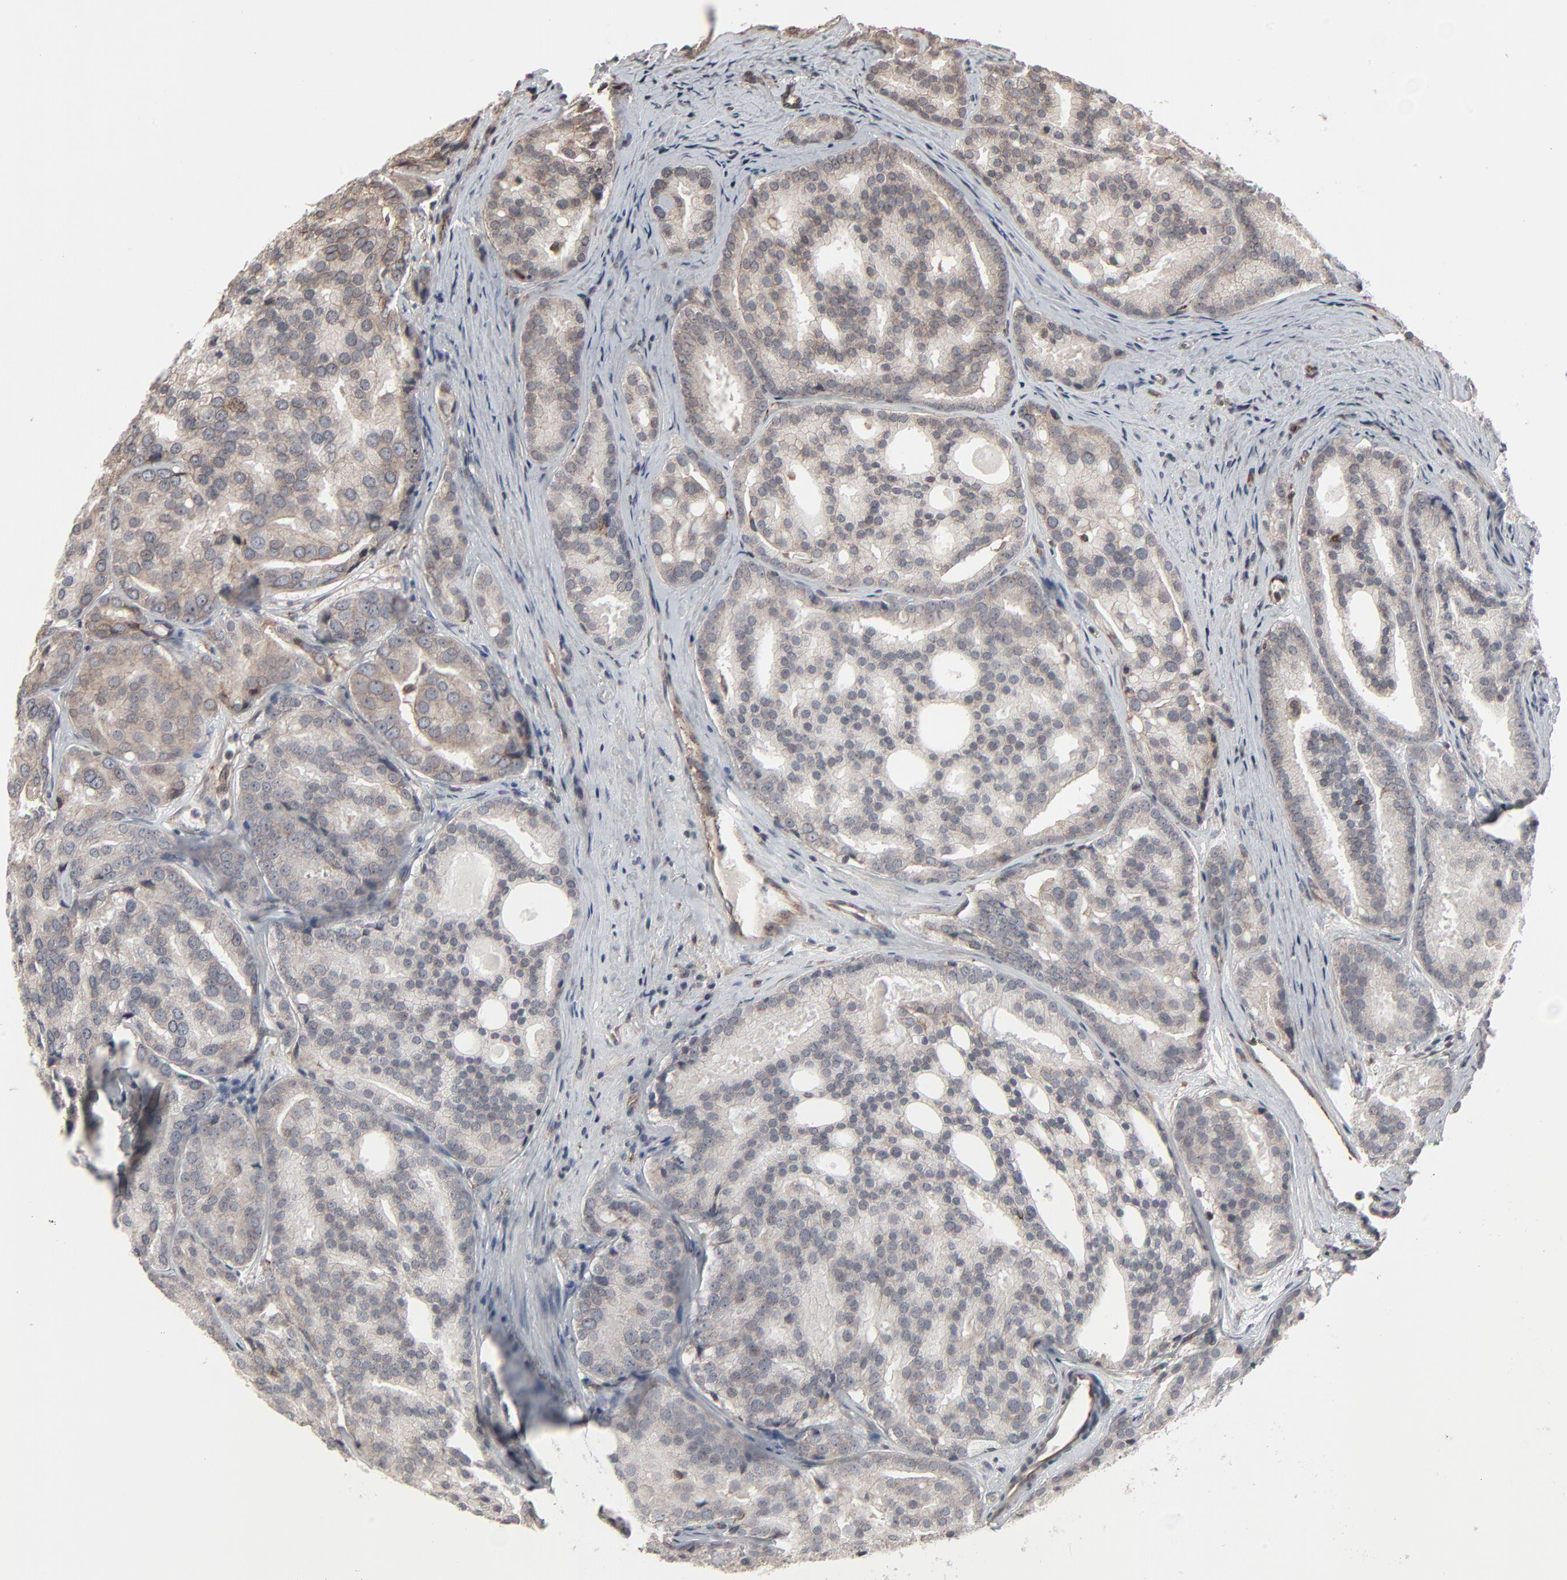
{"staining": {"intensity": "weak", "quantity": ">75%", "location": "cytoplasmic/membranous"}, "tissue": "prostate cancer", "cell_type": "Tumor cells", "image_type": "cancer", "snomed": [{"axis": "morphology", "description": "Adenocarcinoma, High grade"}, {"axis": "topography", "description": "Prostate"}], "caption": "Tumor cells exhibit low levels of weak cytoplasmic/membranous positivity in about >75% of cells in prostate high-grade adenocarcinoma. Nuclei are stained in blue.", "gene": "CTNND1", "patient": {"sex": "male", "age": 64}}